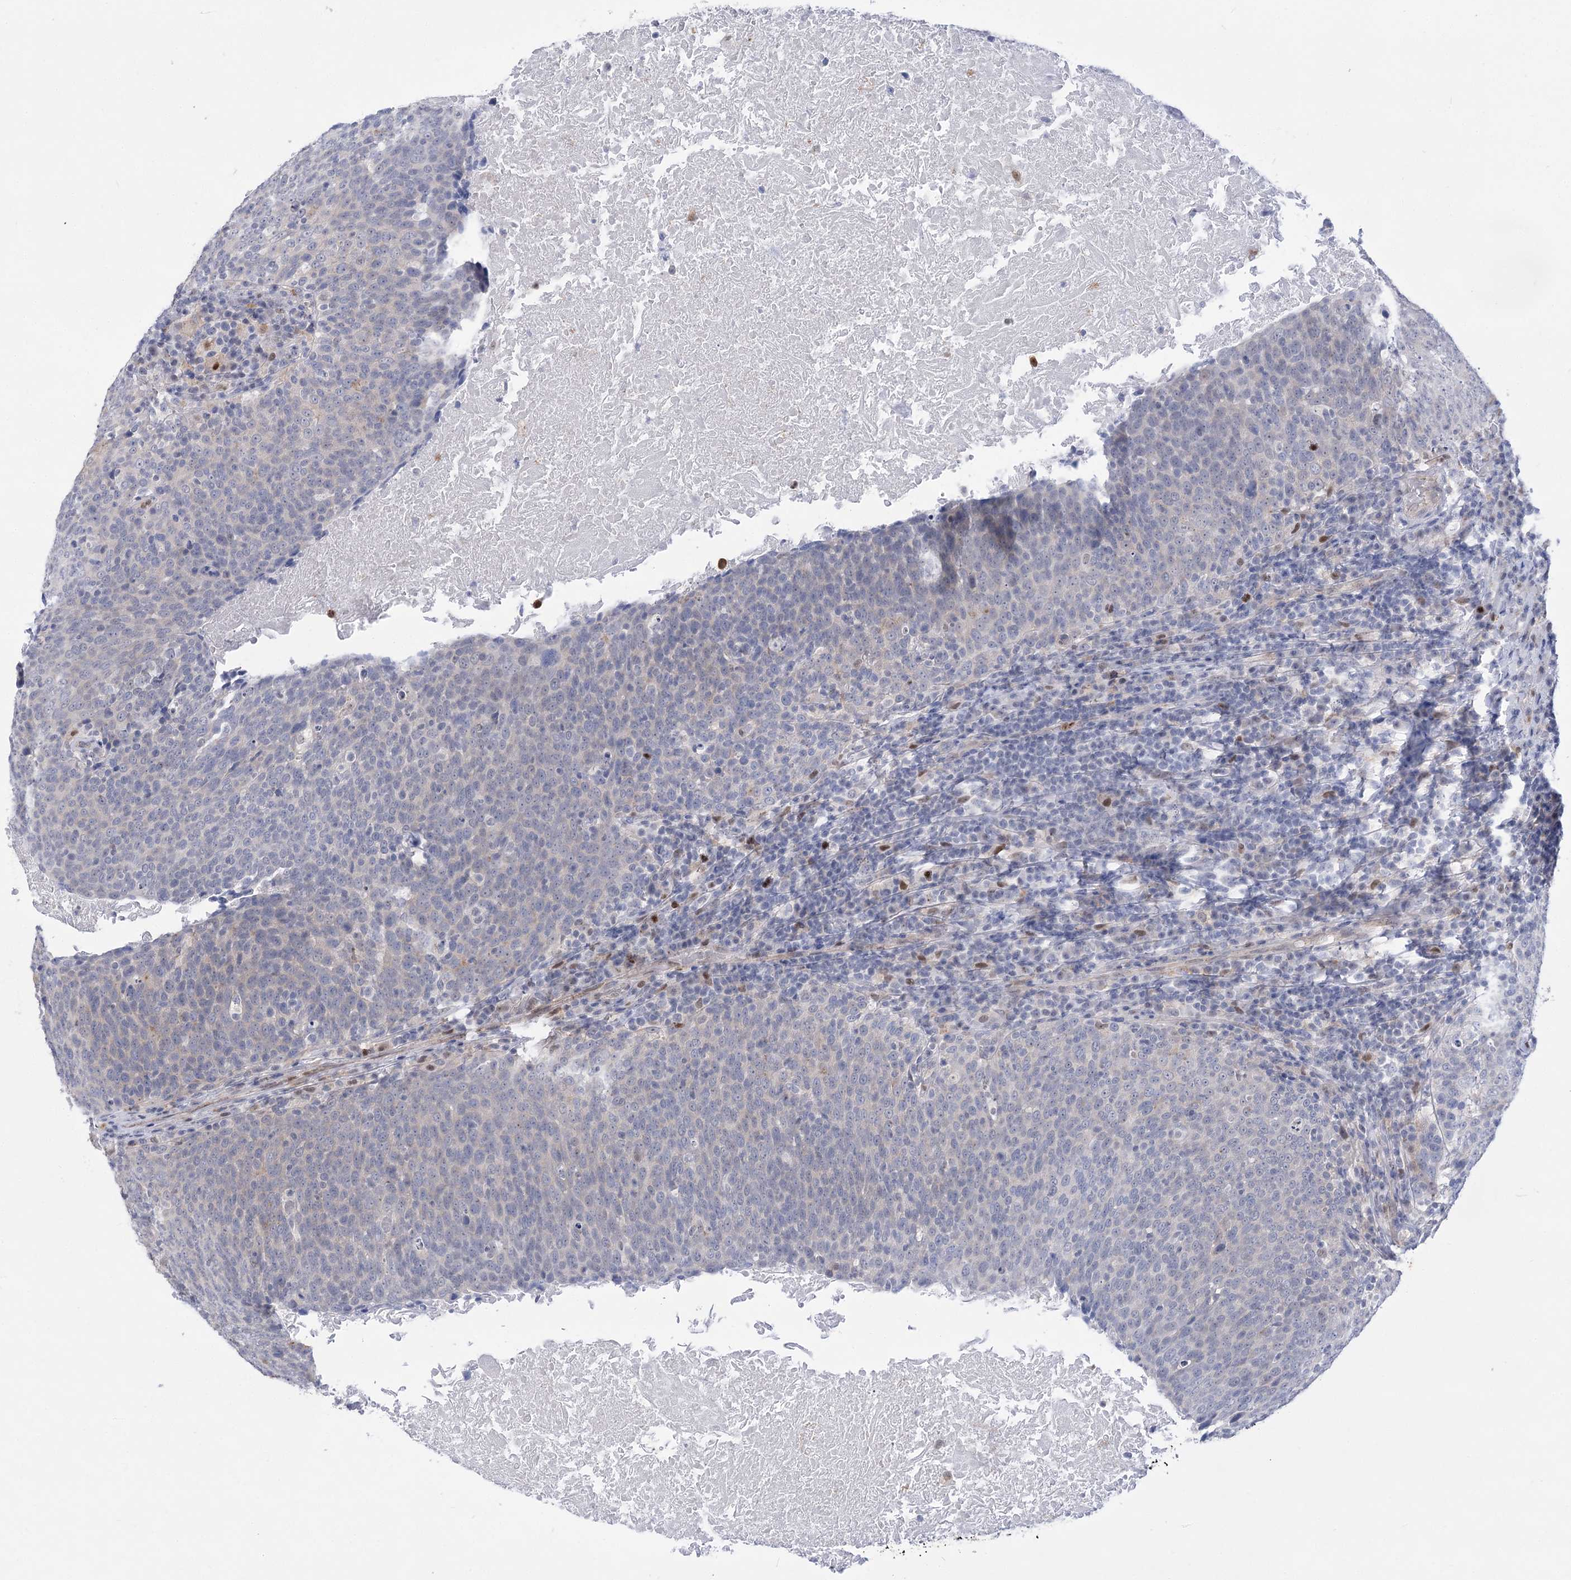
{"staining": {"intensity": "negative", "quantity": "none", "location": "none"}, "tissue": "head and neck cancer", "cell_type": "Tumor cells", "image_type": "cancer", "snomed": [{"axis": "morphology", "description": "Squamous cell carcinoma, NOS"}, {"axis": "morphology", "description": "Squamous cell carcinoma, metastatic, NOS"}, {"axis": "topography", "description": "Lymph node"}, {"axis": "topography", "description": "Head-Neck"}], "caption": "Tumor cells show no significant staining in metastatic squamous cell carcinoma (head and neck). (DAB (3,3'-diaminobenzidine) immunohistochemistry (IHC) with hematoxylin counter stain).", "gene": "SIAE", "patient": {"sex": "male", "age": 62}}